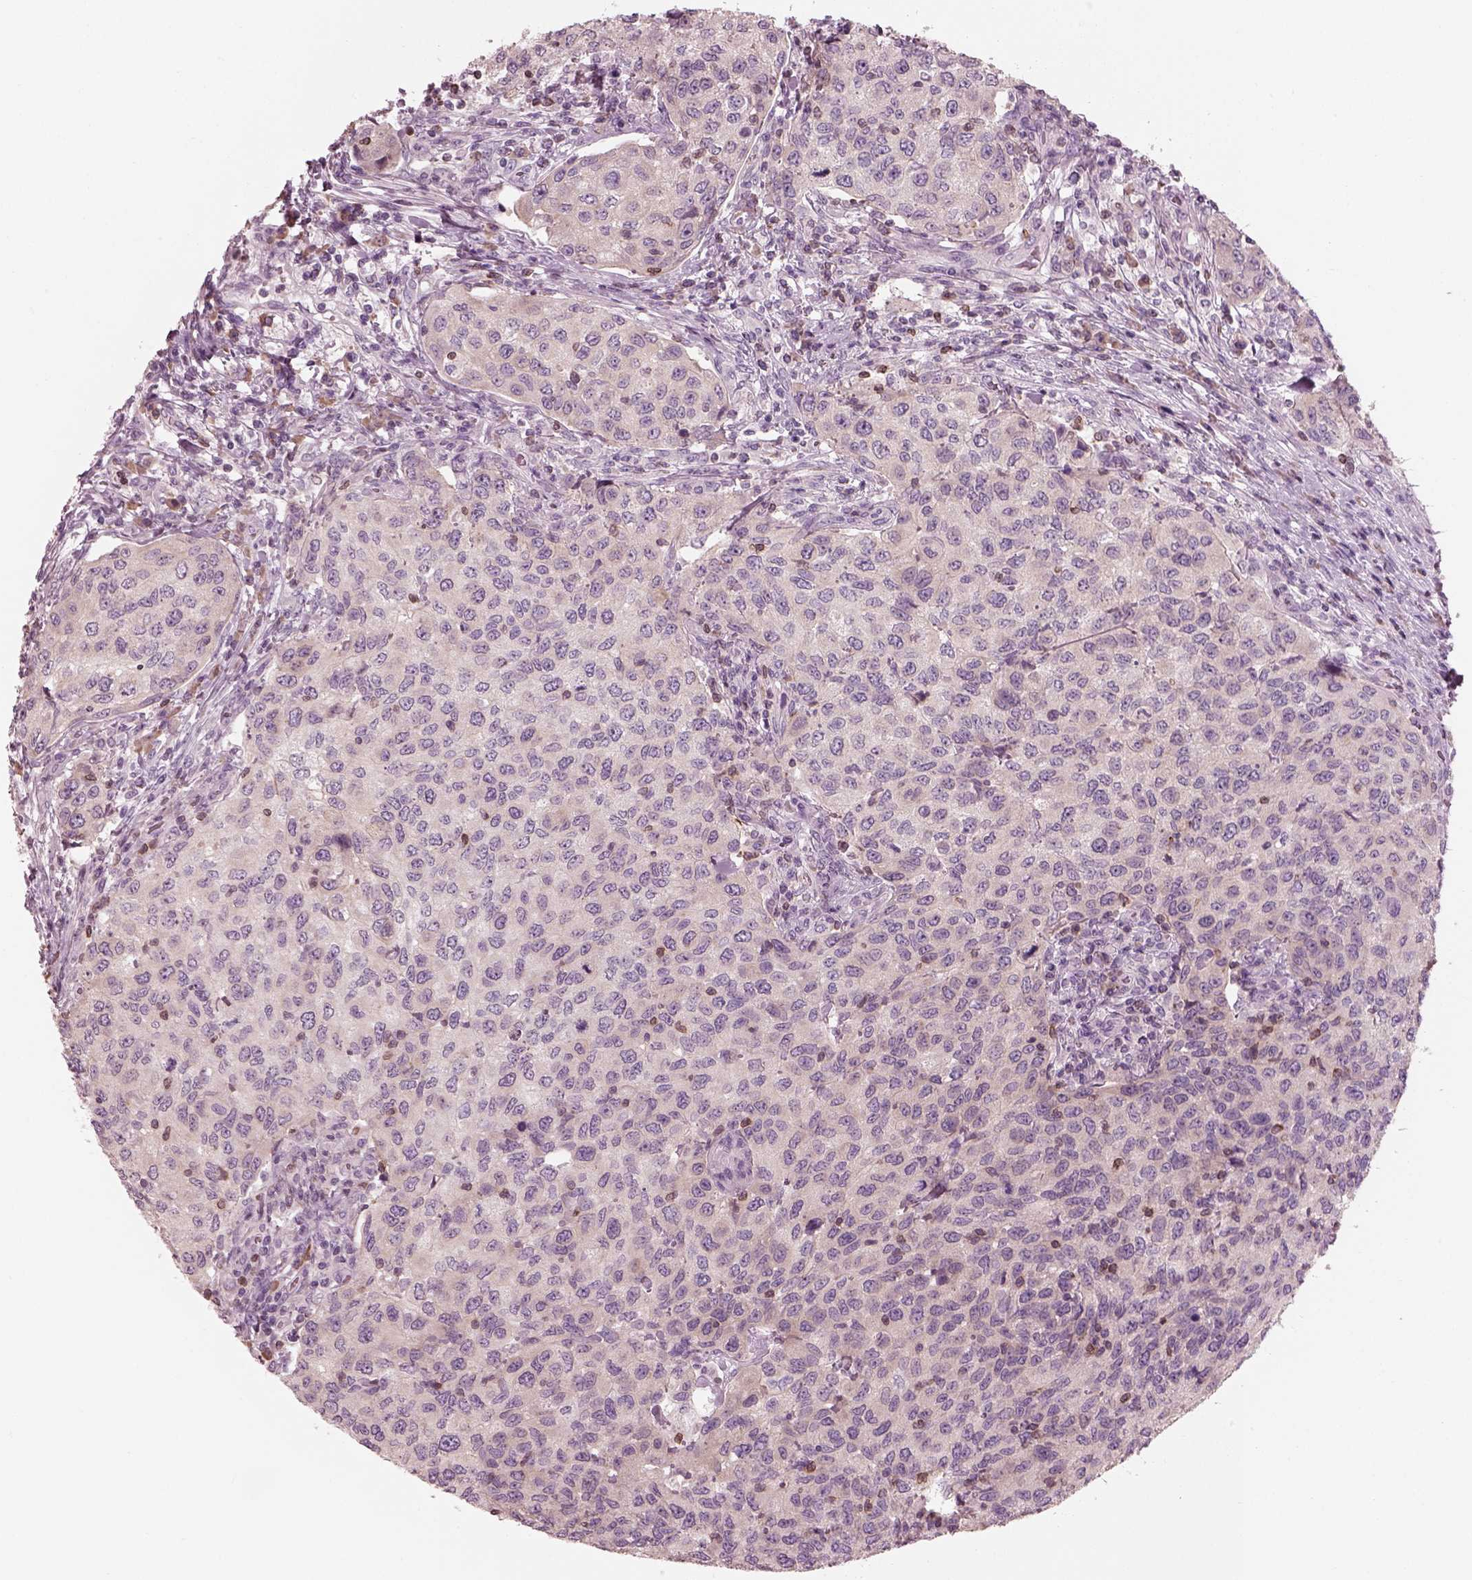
{"staining": {"intensity": "negative", "quantity": "none", "location": "none"}, "tissue": "urothelial cancer", "cell_type": "Tumor cells", "image_type": "cancer", "snomed": [{"axis": "morphology", "description": "Urothelial carcinoma, High grade"}, {"axis": "topography", "description": "Urinary bladder"}], "caption": "DAB immunohistochemical staining of urothelial cancer reveals no significant staining in tumor cells. (DAB IHC, high magnification).", "gene": "SLC27A2", "patient": {"sex": "female", "age": 78}}